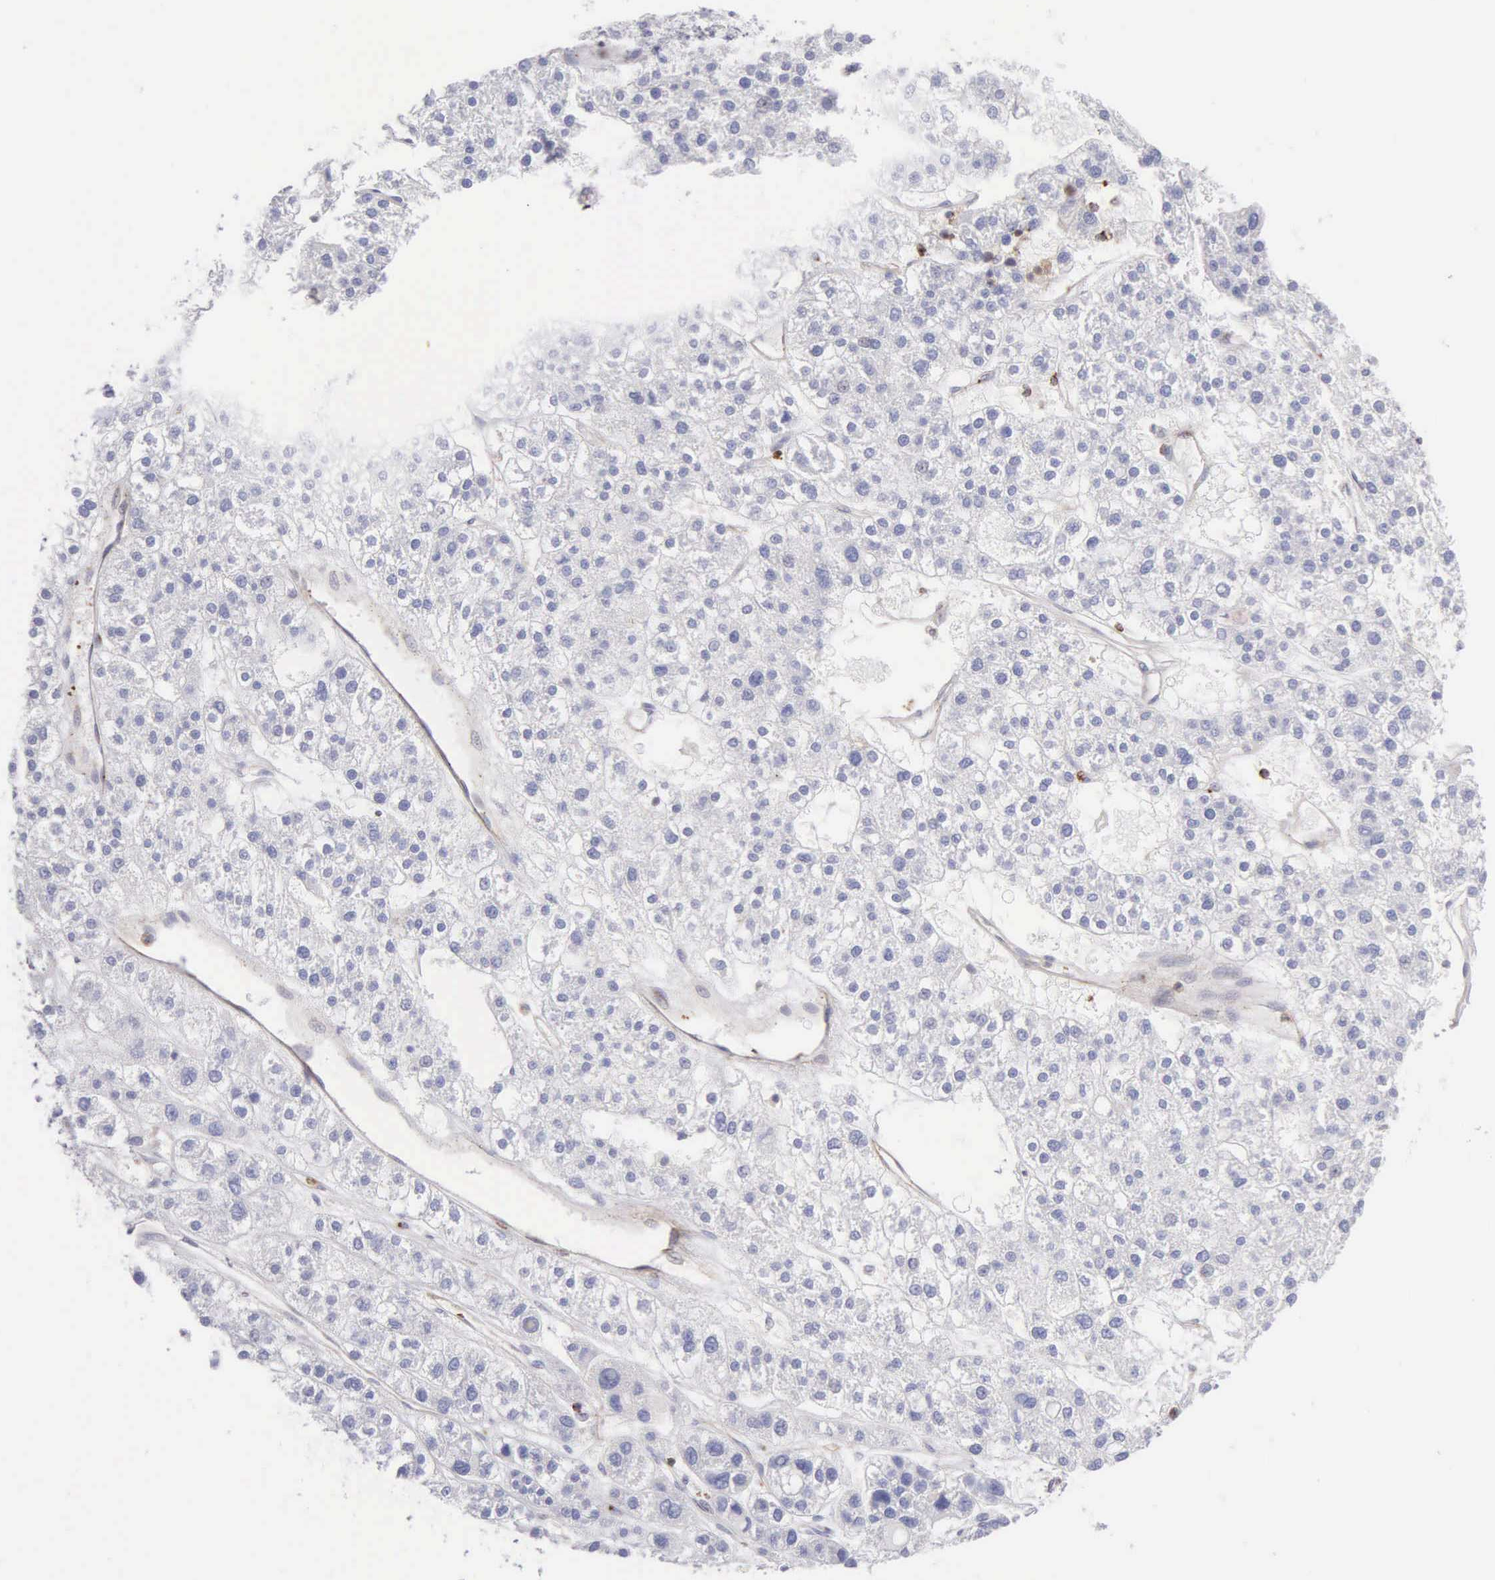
{"staining": {"intensity": "negative", "quantity": "none", "location": "none"}, "tissue": "liver cancer", "cell_type": "Tumor cells", "image_type": "cancer", "snomed": [{"axis": "morphology", "description": "Carcinoma, Hepatocellular, NOS"}, {"axis": "topography", "description": "Liver"}], "caption": "This is an IHC micrograph of human hepatocellular carcinoma (liver). There is no positivity in tumor cells.", "gene": "SRGN", "patient": {"sex": "female", "age": 85}}